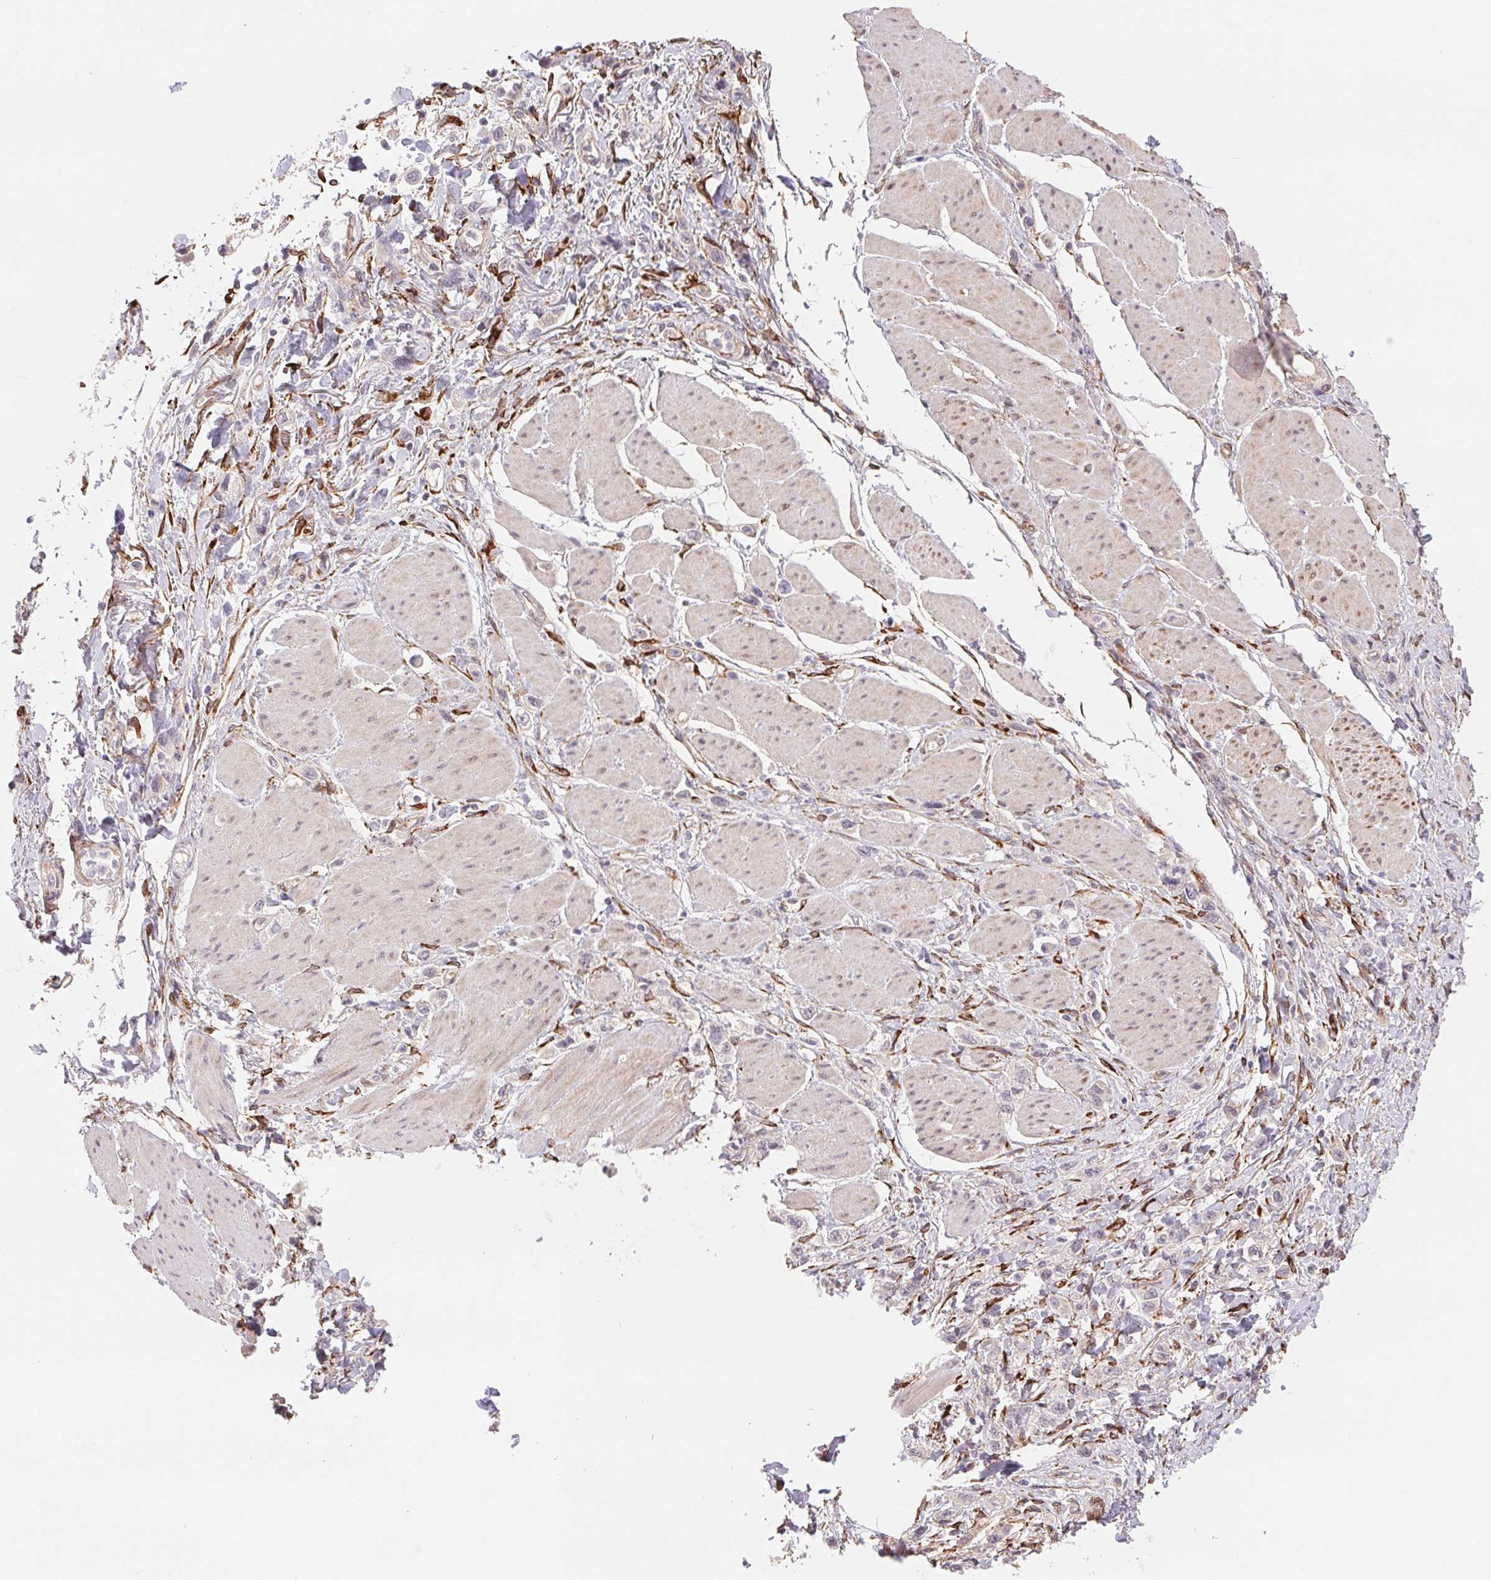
{"staining": {"intensity": "negative", "quantity": "none", "location": "none"}, "tissue": "stomach cancer", "cell_type": "Tumor cells", "image_type": "cancer", "snomed": [{"axis": "morphology", "description": "Adenocarcinoma, NOS"}, {"axis": "topography", "description": "Stomach"}], "caption": "Human stomach cancer stained for a protein using immunohistochemistry demonstrates no positivity in tumor cells.", "gene": "FKBP10", "patient": {"sex": "female", "age": 65}}